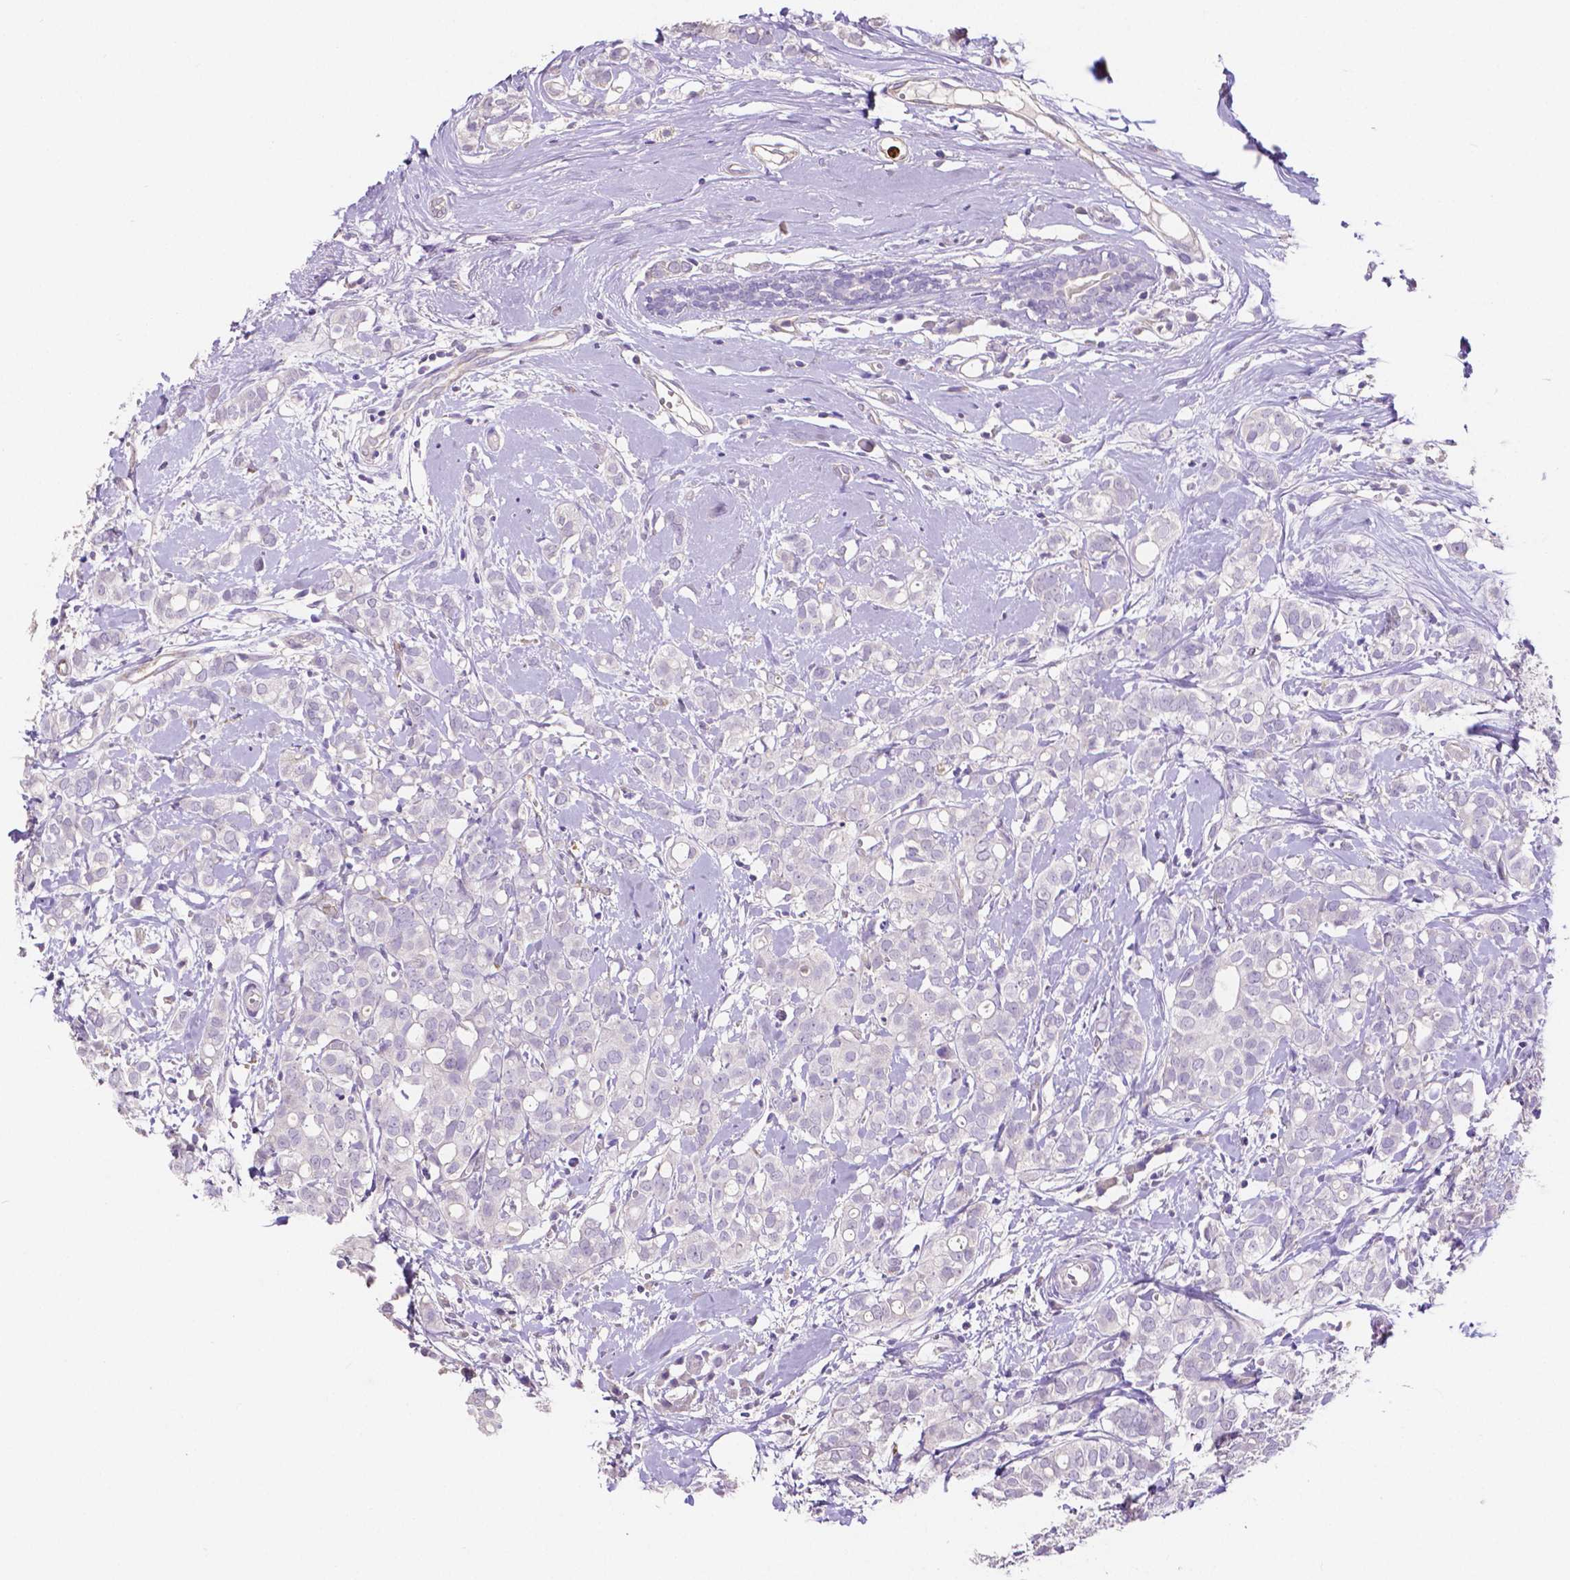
{"staining": {"intensity": "negative", "quantity": "none", "location": "none"}, "tissue": "breast cancer", "cell_type": "Tumor cells", "image_type": "cancer", "snomed": [{"axis": "morphology", "description": "Duct carcinoma"}, {"axis": "topography", "description": "Breast"}], "caption": "Photomicrograph shows no protein staining in tumor cells of breast cancer tissue.", "gene": "MMP9", "patient": {"sex": "female", "age": 40}}